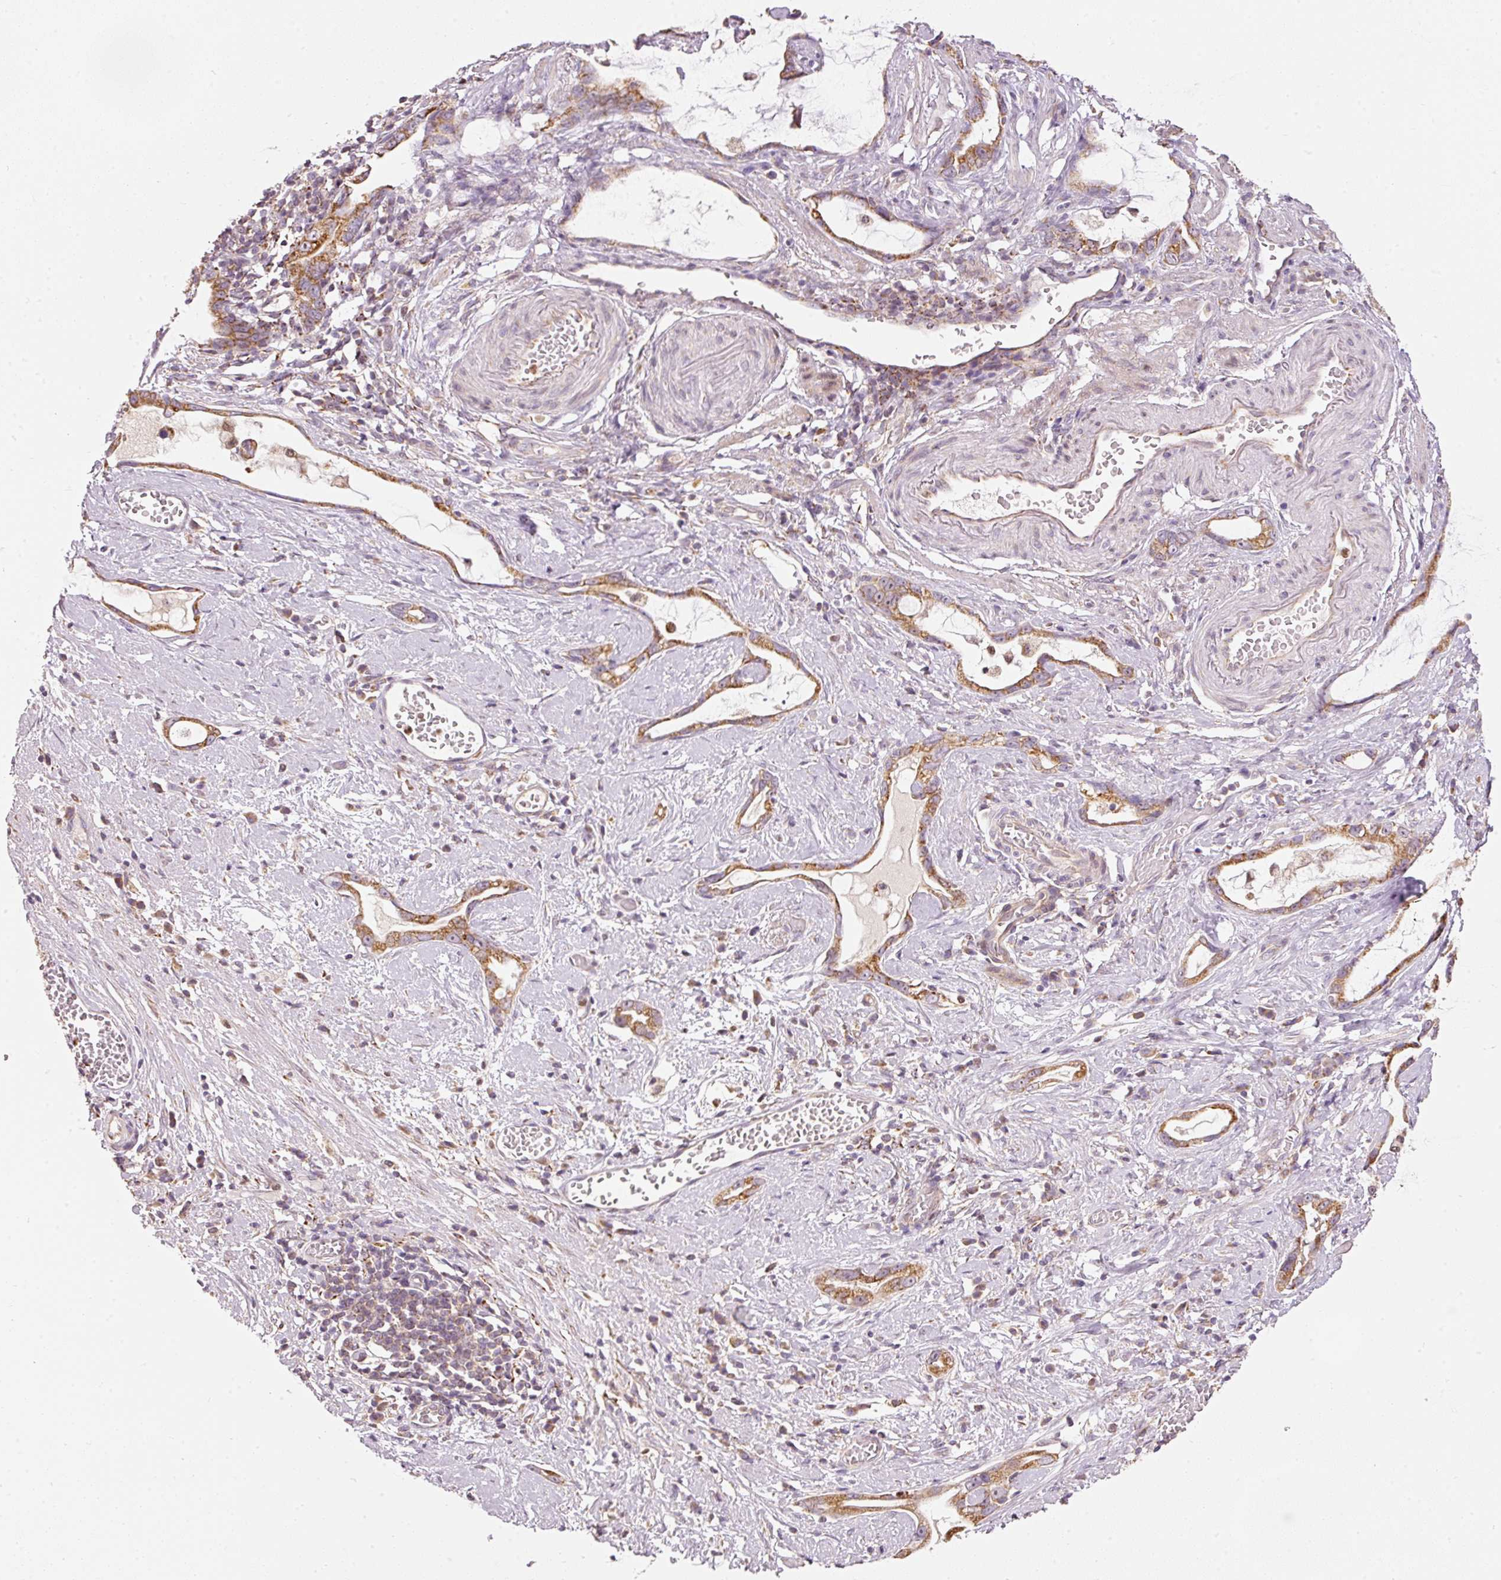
{"staining": {"intensity": "moderate", "quantity": ">75%", "location": "cytoplasmic/membranous"}, "tissue": "stomach cancer", "cell_type": "Tumor cells", "image_type": "cancer", "snomed": [{"axis": "morphology", "description": "Adenocarcinoma, NOS"}, {"axis": "topography", "description": "Stomach"}], "caption": "Approximately >75% of tumor cells in adenocarcinoma (stomach) demonstrate moderate cytoplasmic/membranous protein positivity as visualized by brown immunohistochemical staining.", "gene": "MTHFD1L", "patient": {"sex": "male", "age": 55}}